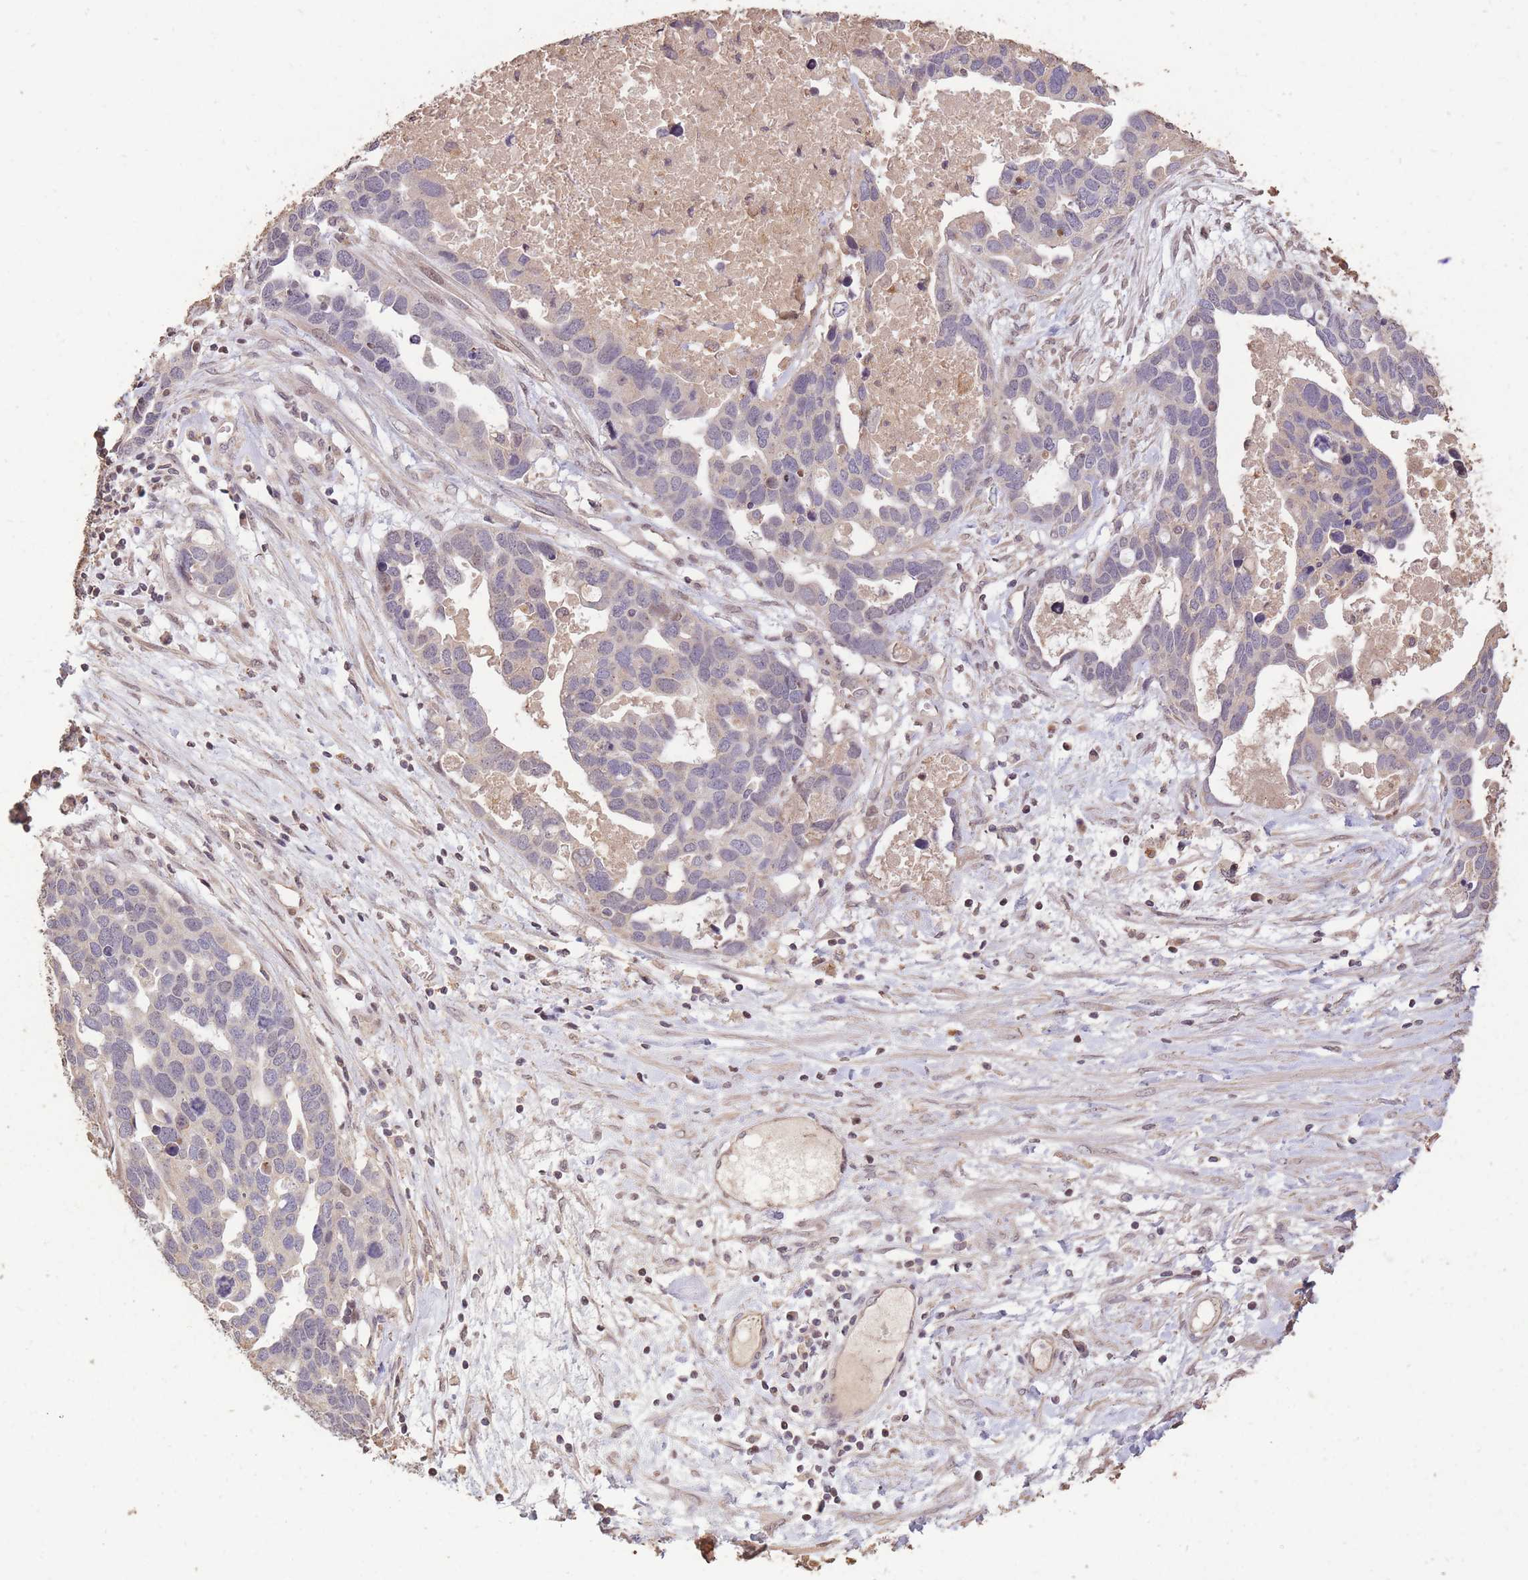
{"staining": {"intensity": "weak", "quantity": "<25%", "location": "cytoplasmic/membranous"}, "tissue": "ovarian cancer", "cell_type": "Tumor cells", "image_type": "cancer", "snomed": [{"axis": "morphology", "description": "Cystadenocarcinoma, serous, NOS"}, {"axis": "topography", "description": "Ovary"}], "caption": "This is an immunohistochemistry photomicrograph of ovarian cancer. There is no expression in tumor cells.", "gene": "RGS14", "patient": {"sex": "female", "age": 54}}